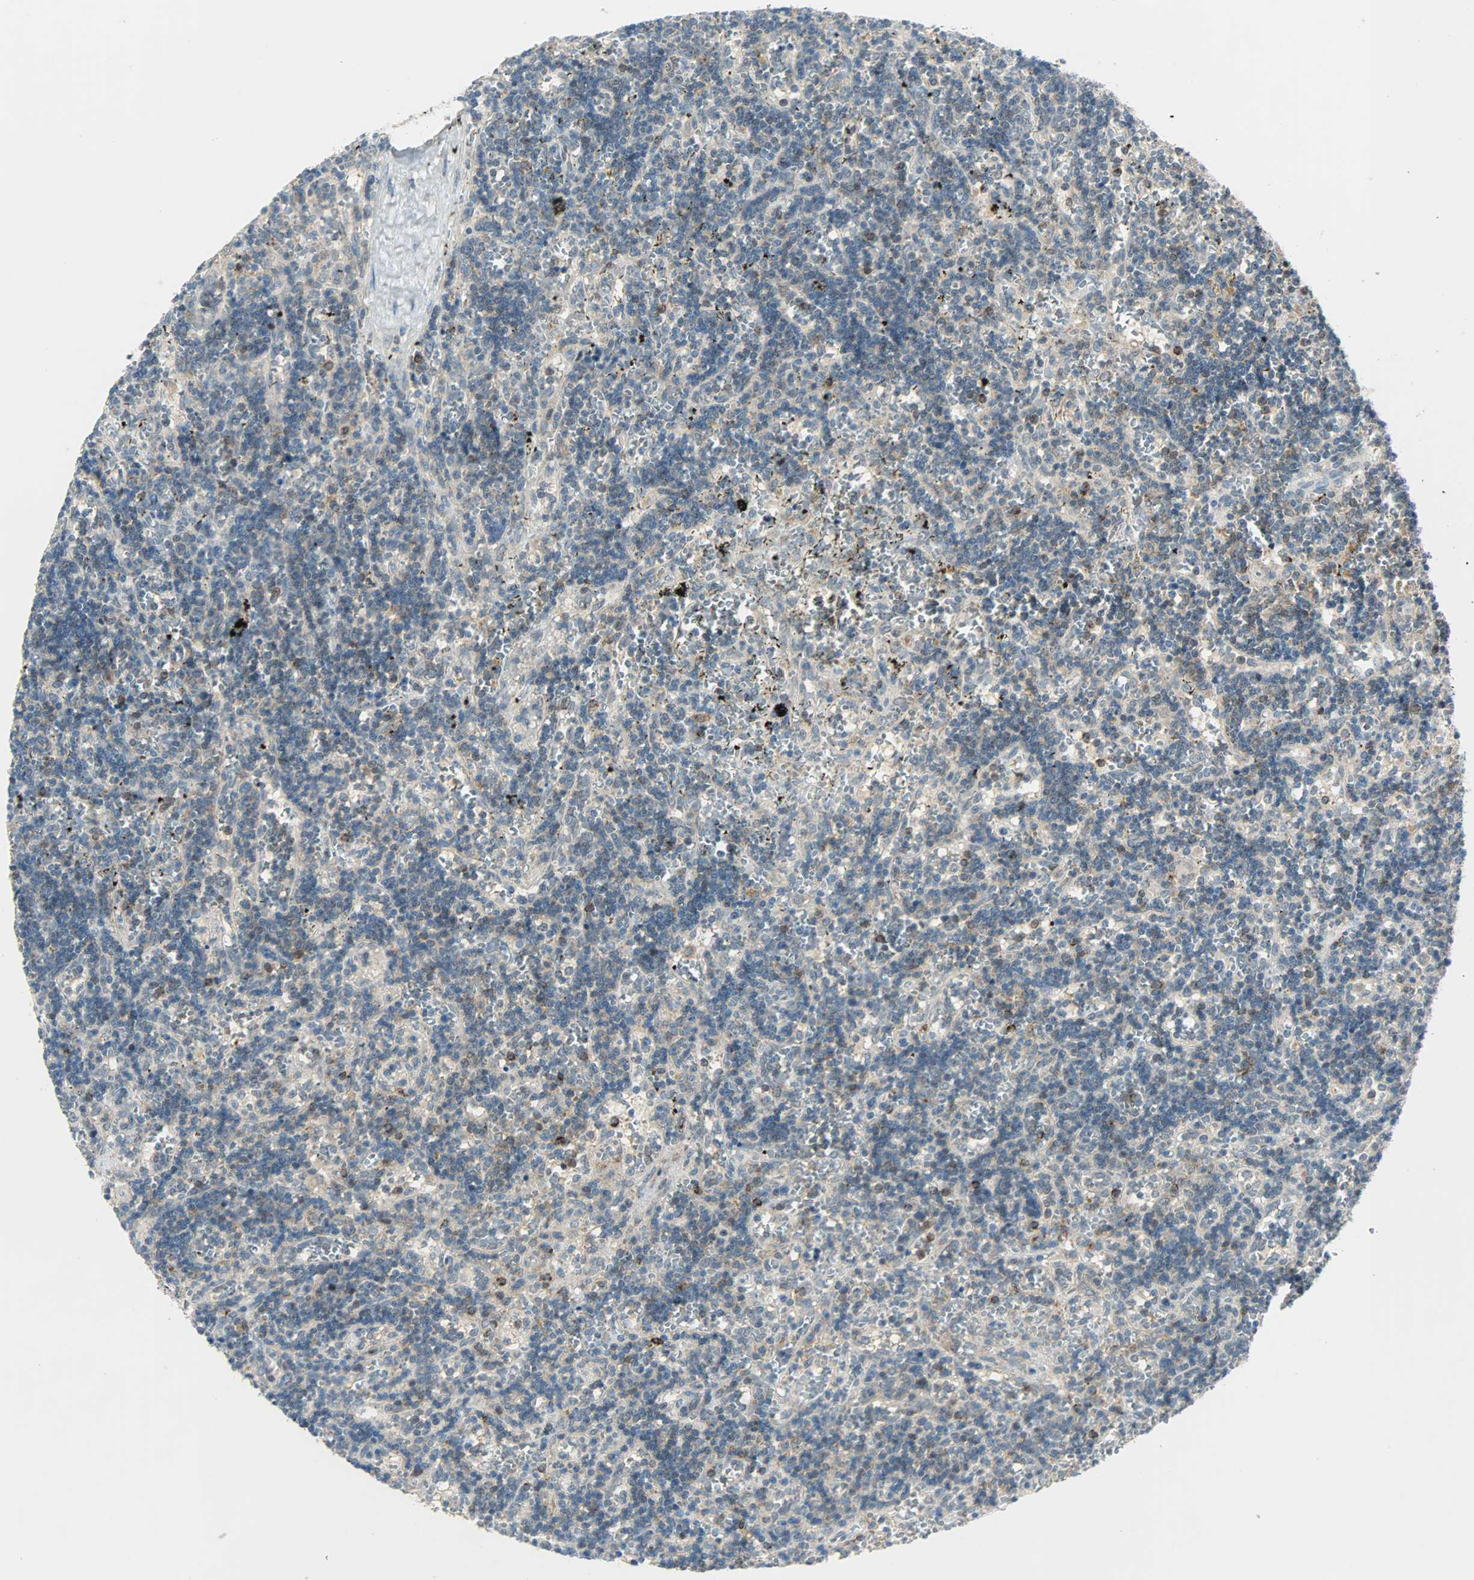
{"staining": {"intensity": "weak", "quantity": "25%-75%", "location": "cytoplasmic/membranous"}, "tissue": "lymphoma", "cell_type": "Tumor cells", "image_type": "cancer", "snomed": [{"axis": "morphology", "description": "Malignant lymphoma, non-Hodgkin's type, Low grade"}, {"axis": "topography", "description": "Spleen"}], "caption": "Protein expression analysis of lymphoma shows weak cytoplasmic/membranous expression in approximately 25%-75% of tumor cells.", "gene": "IL15", "patient": {"sex": "male", "age": 60}}